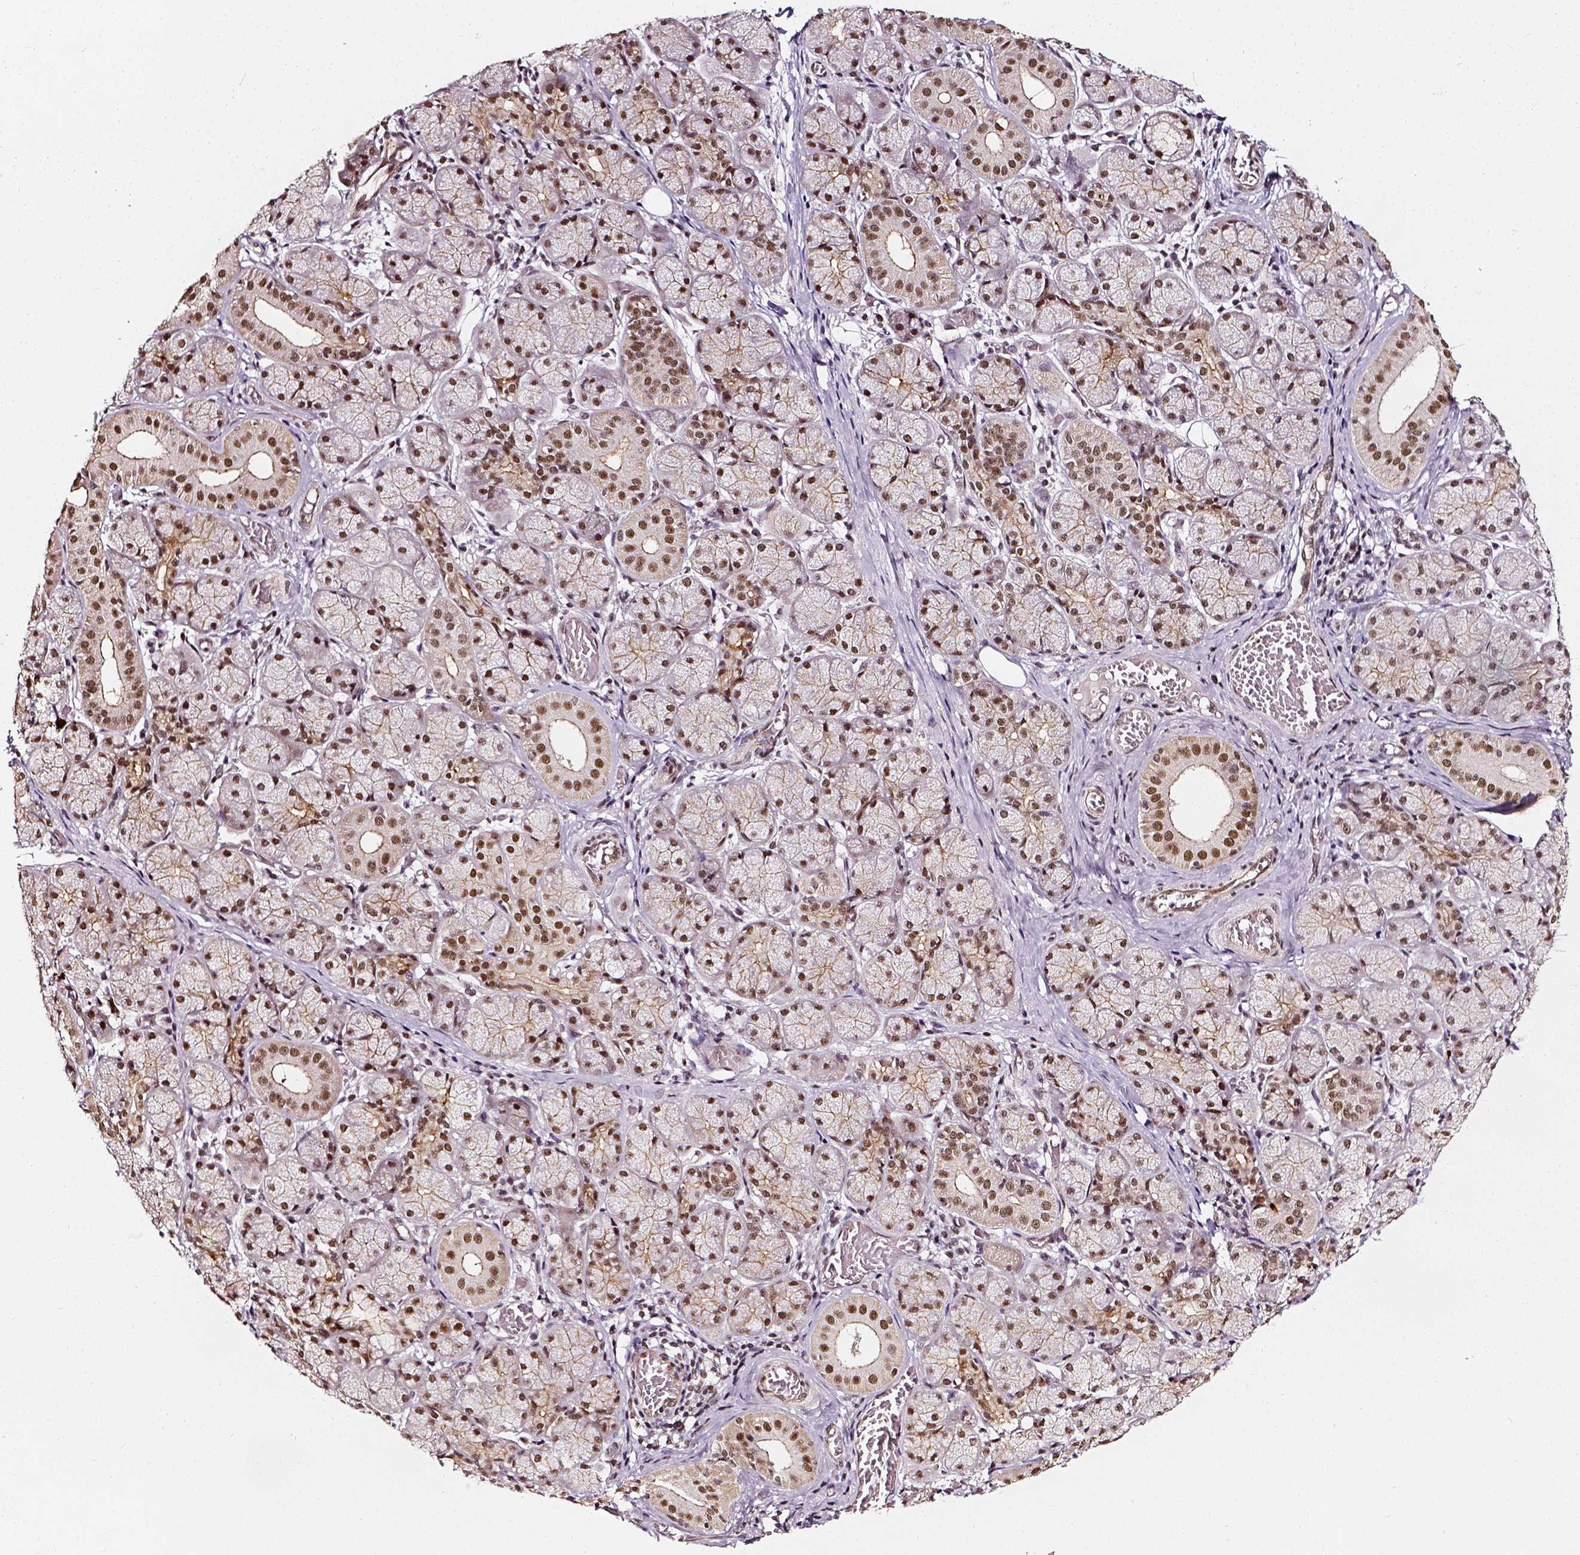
{"staining": {"intensity": "strong", "quantity": ">75%", "location": "nuclear"}, "tissue": "salivary gland", "cell_type": "Glandular cells", "image_type": "normal", "snomed": [{"axis": "morphology", "description": "Normal tissue, NOS"}, {"axis": "topography", "description": "Salivary gland"}, {"axis": "topography", "description": "Peripheral nerve tissue"}], "caption": "Brown immunohistochemical staining in benign salivary gland exhibits strong nuclear expression in approximately >75% of glandular cells. Nuclei are stained in blue.", "gene": "NACC1", "patient": {"sex": "female", "age": 24}}